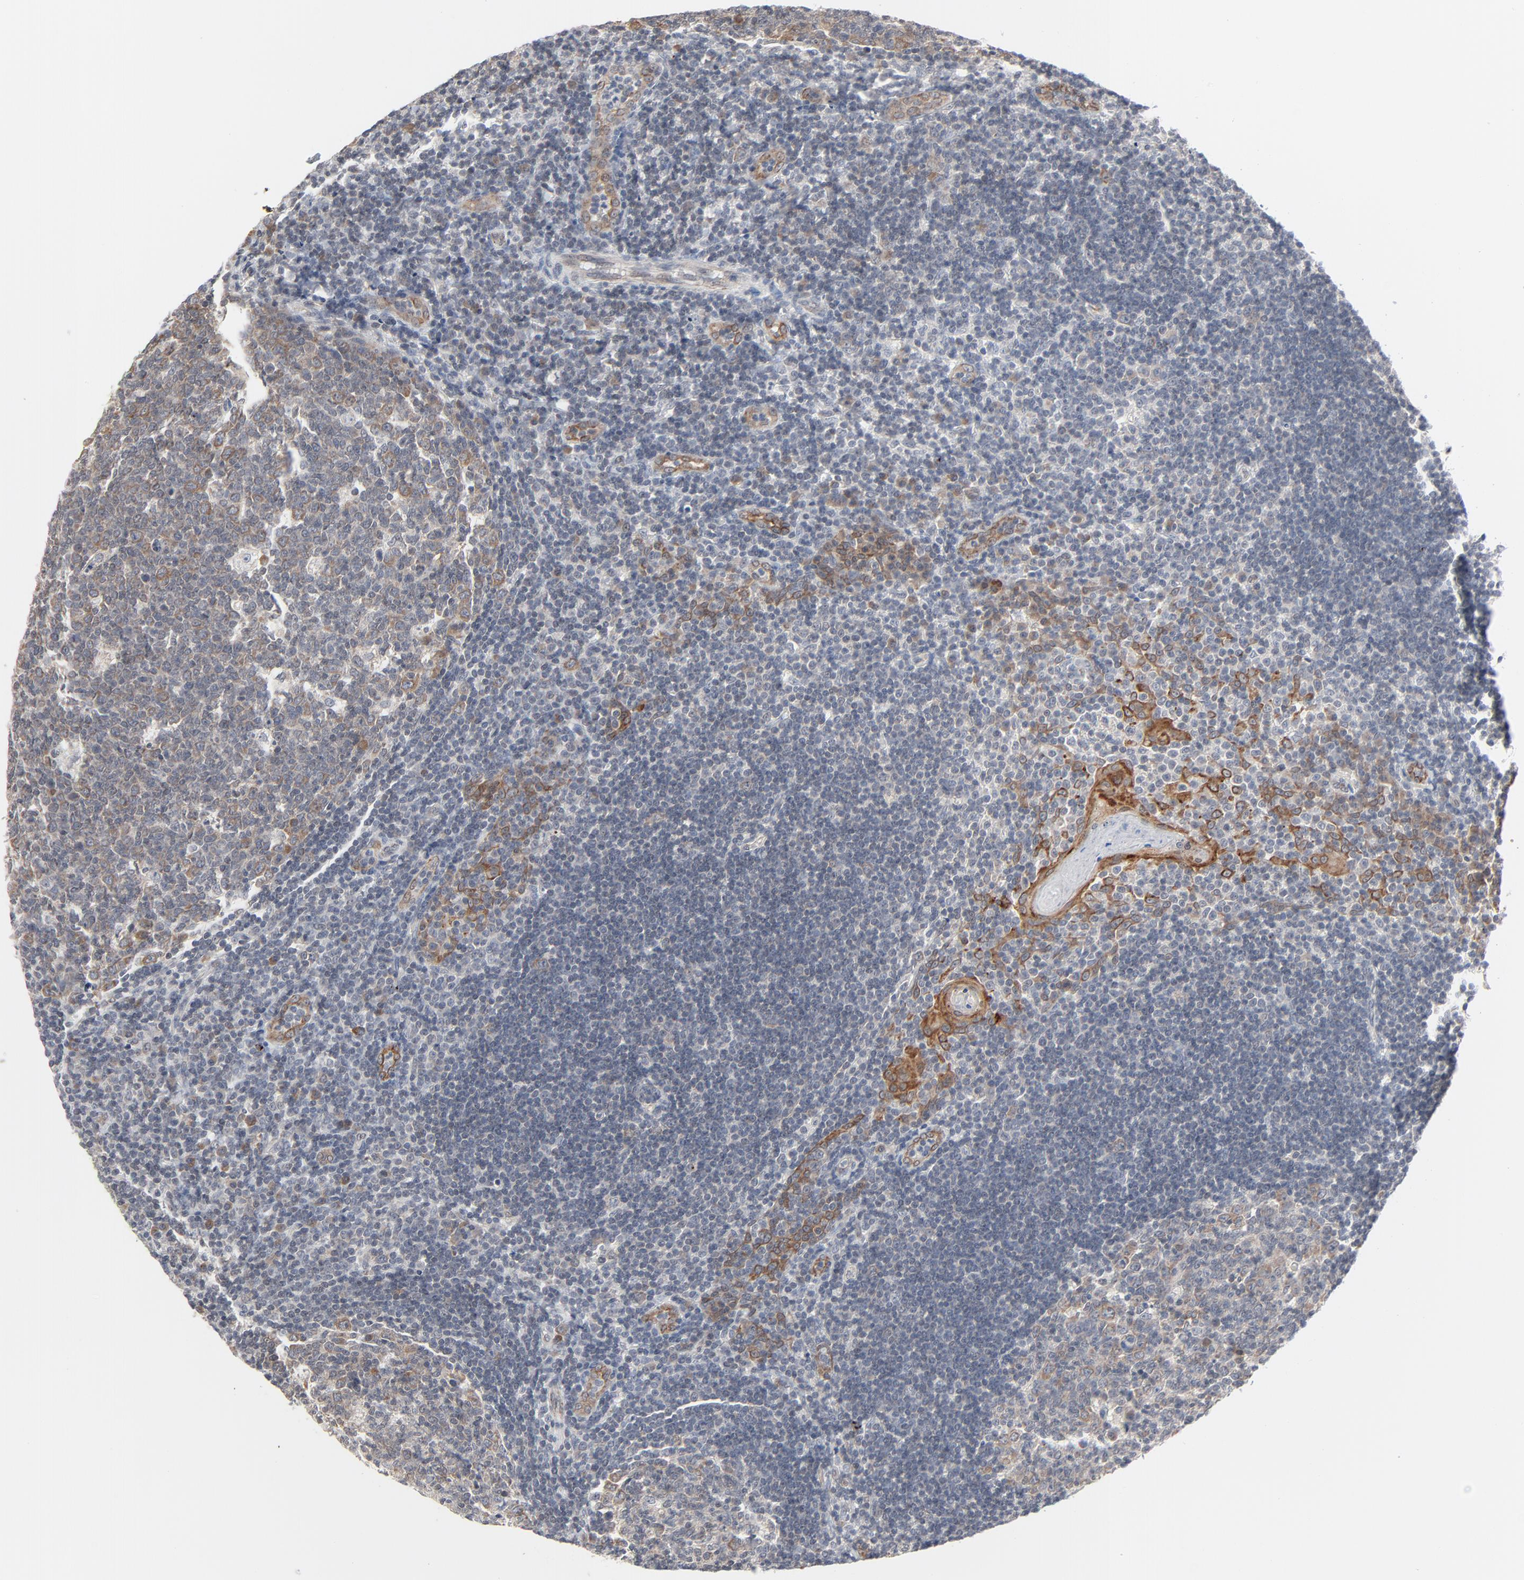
{"staining": {"intensity": "weak", "quantity": "<25%", "location": "cytoplasmic/membranous"}, "tissue": "tonsil", "cell_type": "Germinal center cells", "image_type": "normal", "snomed": [{"axis": "morphology", "description": "Normal tissue, NOS"}, {"axis": "topography", "description": "Tonsil"}], "caption": "The histopathology image displays no significant positivity in germinal center cells of tonsil.", "gene": "ITPR3", "patient": {"sex": "female", "age": 40}}